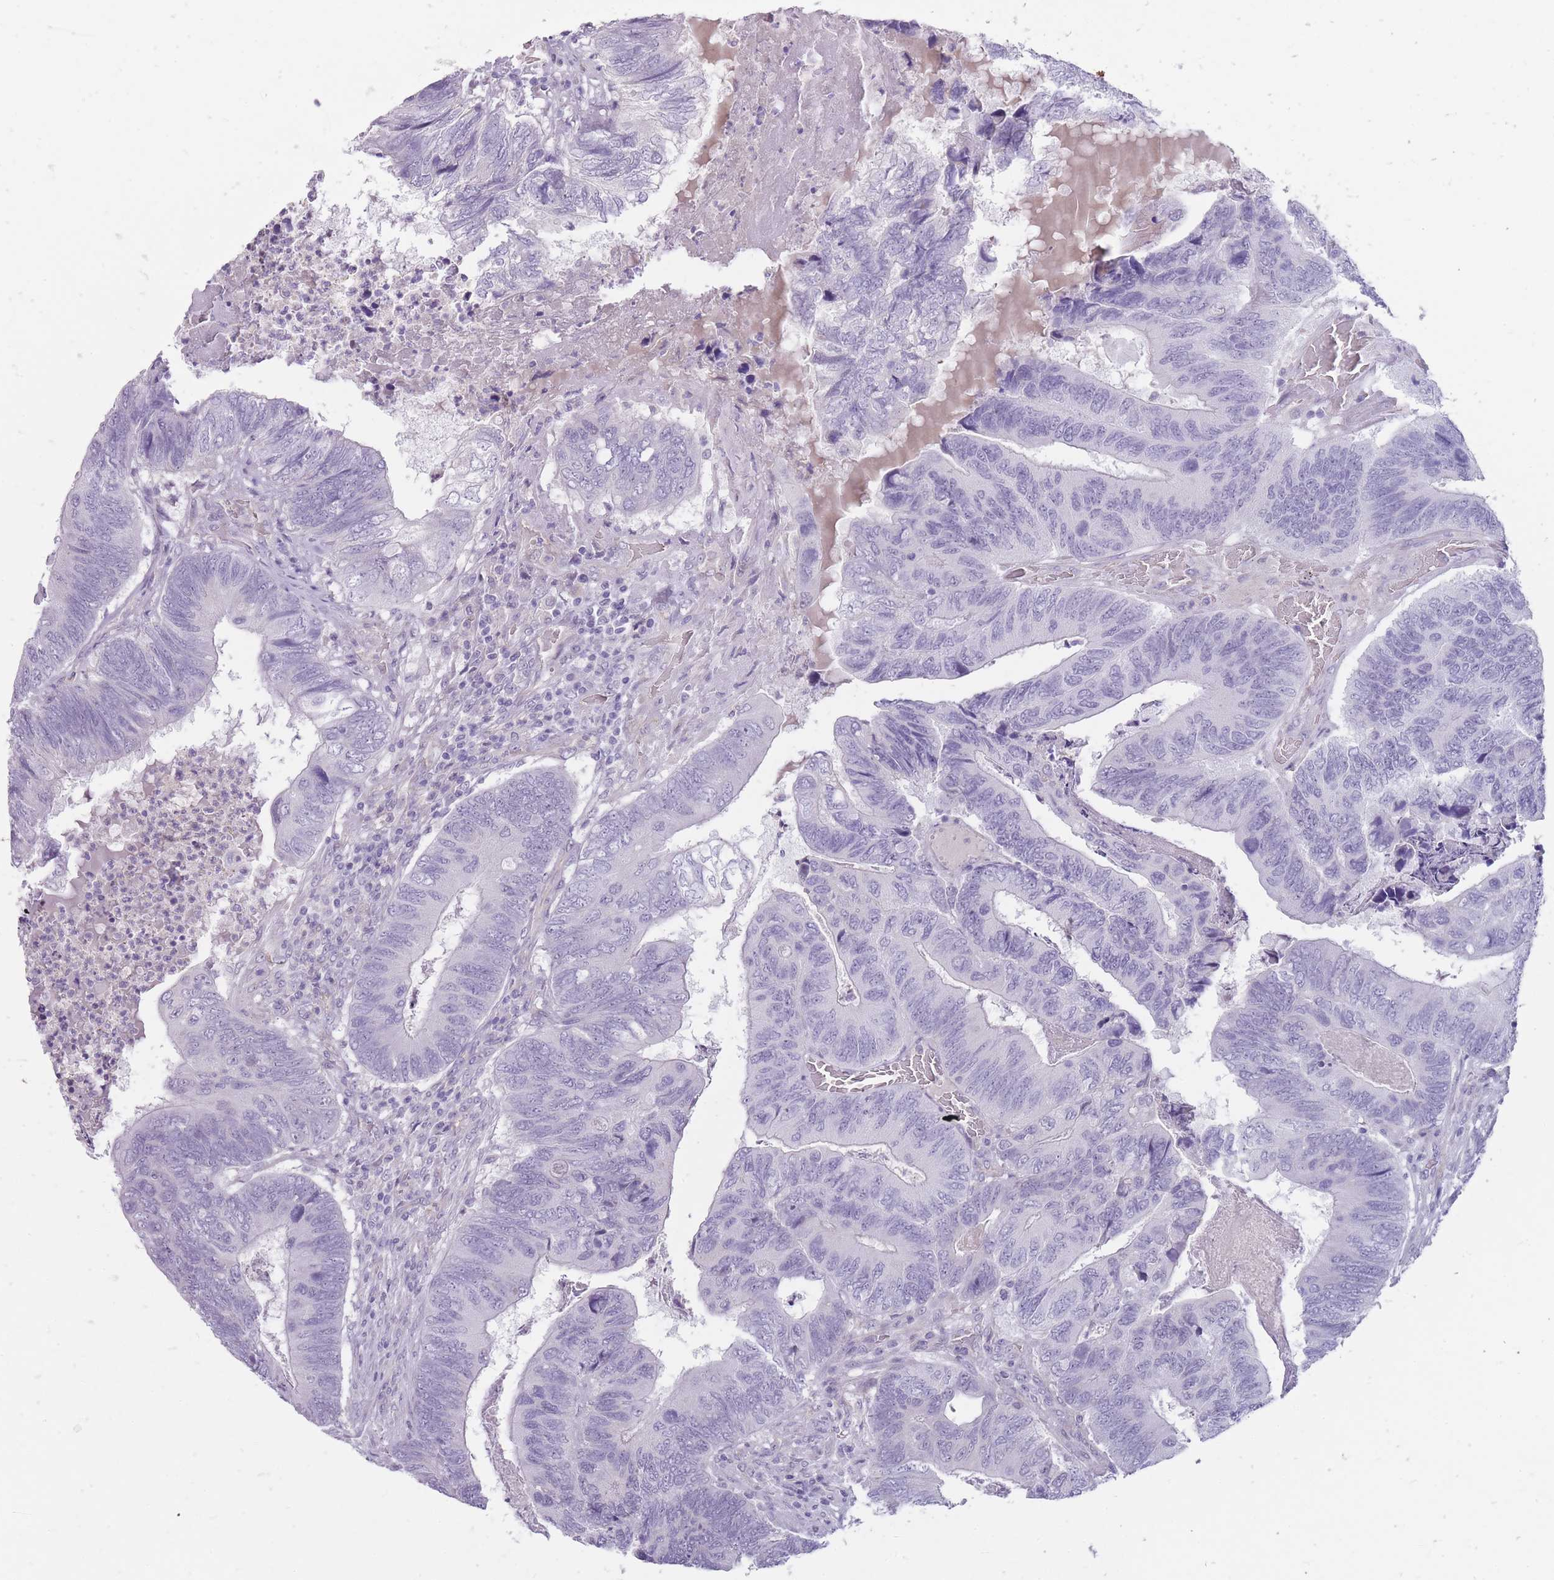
{"staining": {"intensity": "negative", "quantity": "none", "location": "none"}, "tissue": "colorectal cancer", "cell_type": "Tumor cells", "image_type": "cancer", "snomed": [{"axis": "morphology", "description": "Adenocarcinoma, NOS"}, {"axis": "topography", "description": "Colon"}], "caption": "Immunohistochemical staining of human colorectal cancer (adenocarcinoma) displays no significant positivity in tumor cells.", "gene": "ERICH4", "patient": {"sex": "female", "age": 67}}